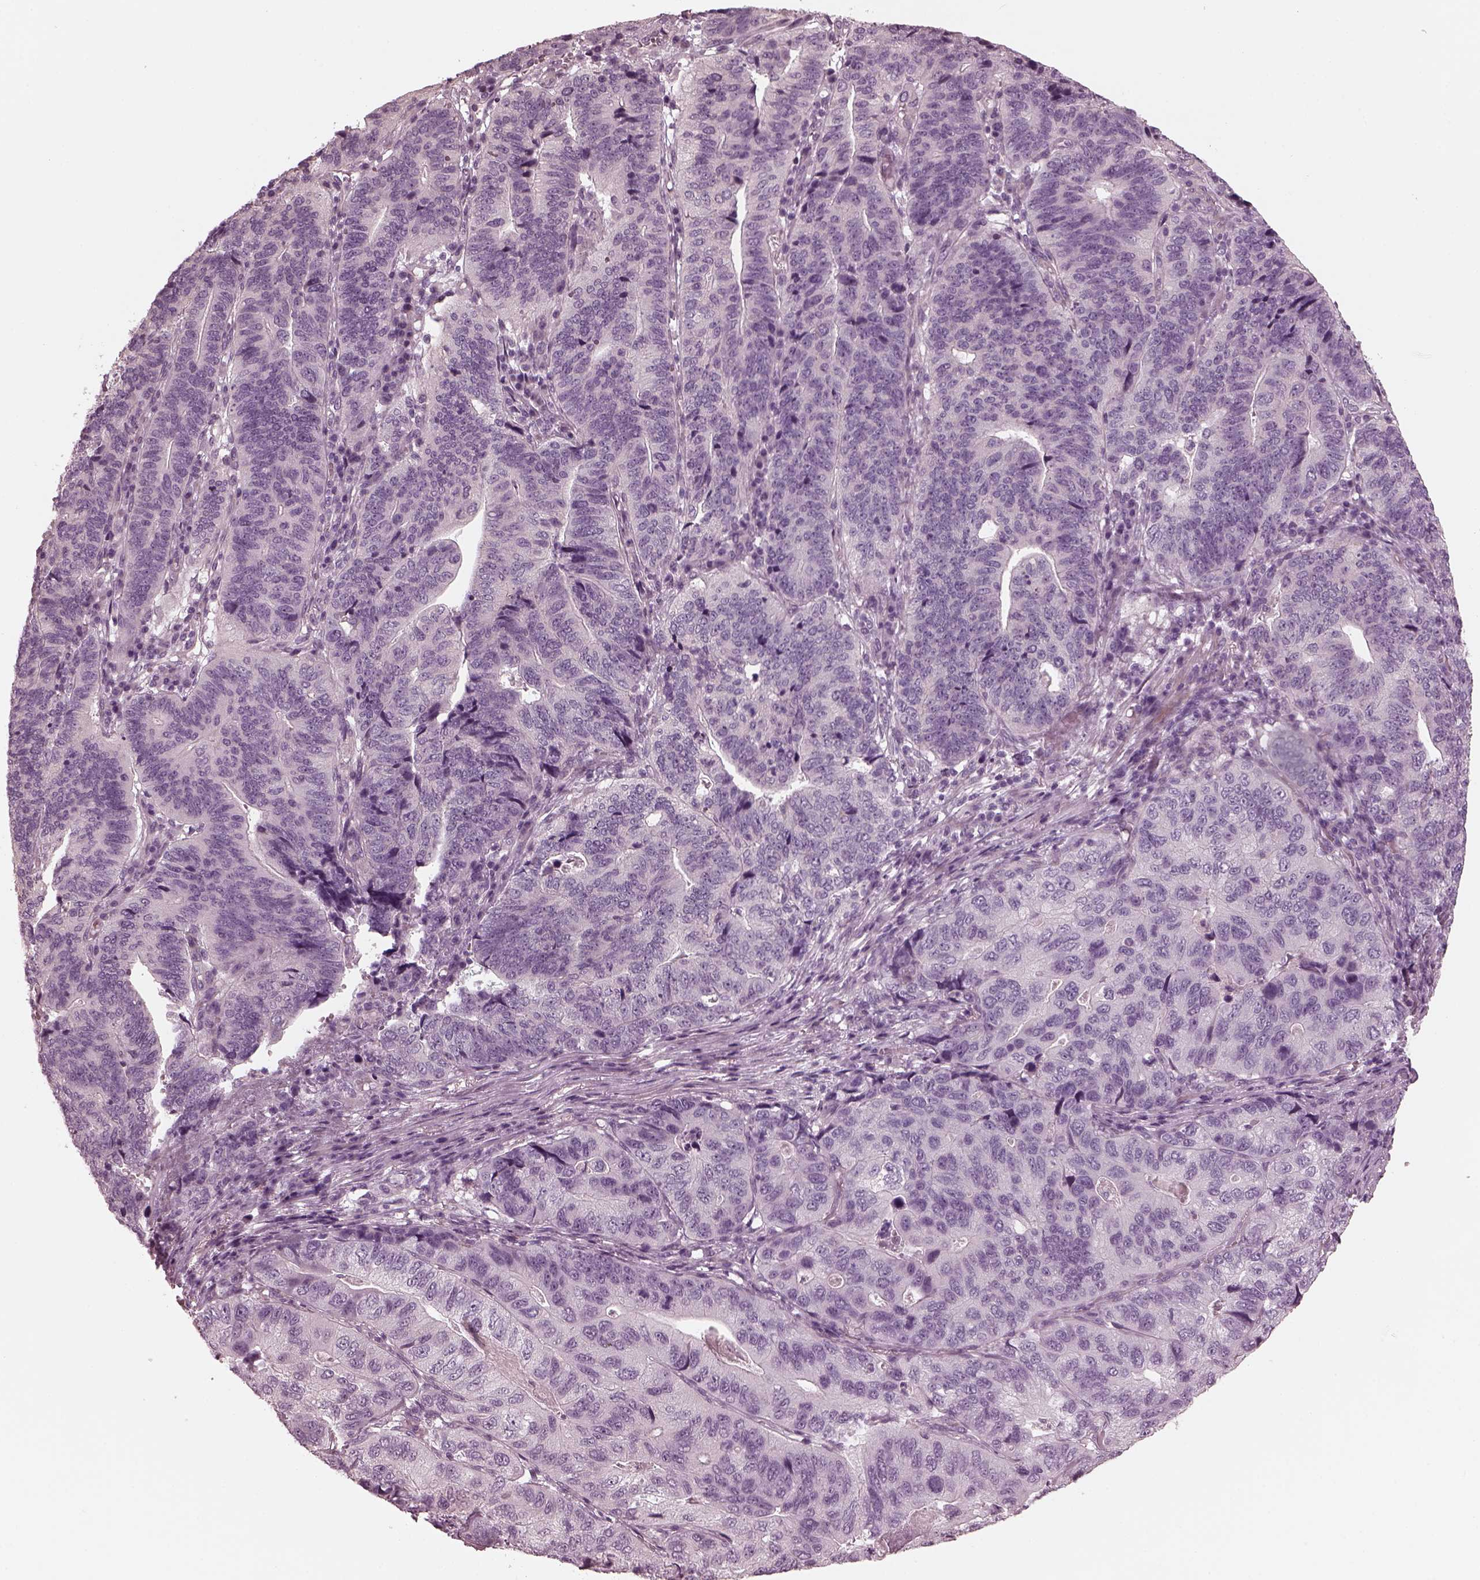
{"staining": {"intensity": "negative", "quantity": "none", "location": "none"}, "tissue": "stomach cancer", "cell_type": "Tumor cells", "image_type": "cancer", "snomed": [{"axis": "morphology", "description": "Adenocarcinoma, NOS"}, {"axis": "topography", "description": "Stomach, upper"}], "caption": "This is an immunohistochemistry photomicrograph of stomach cancer (adenocarcinoma). There is no positivity in tumor cells.", "gene": "KIF6", "patient": {"sex": "female", "age": 67}}